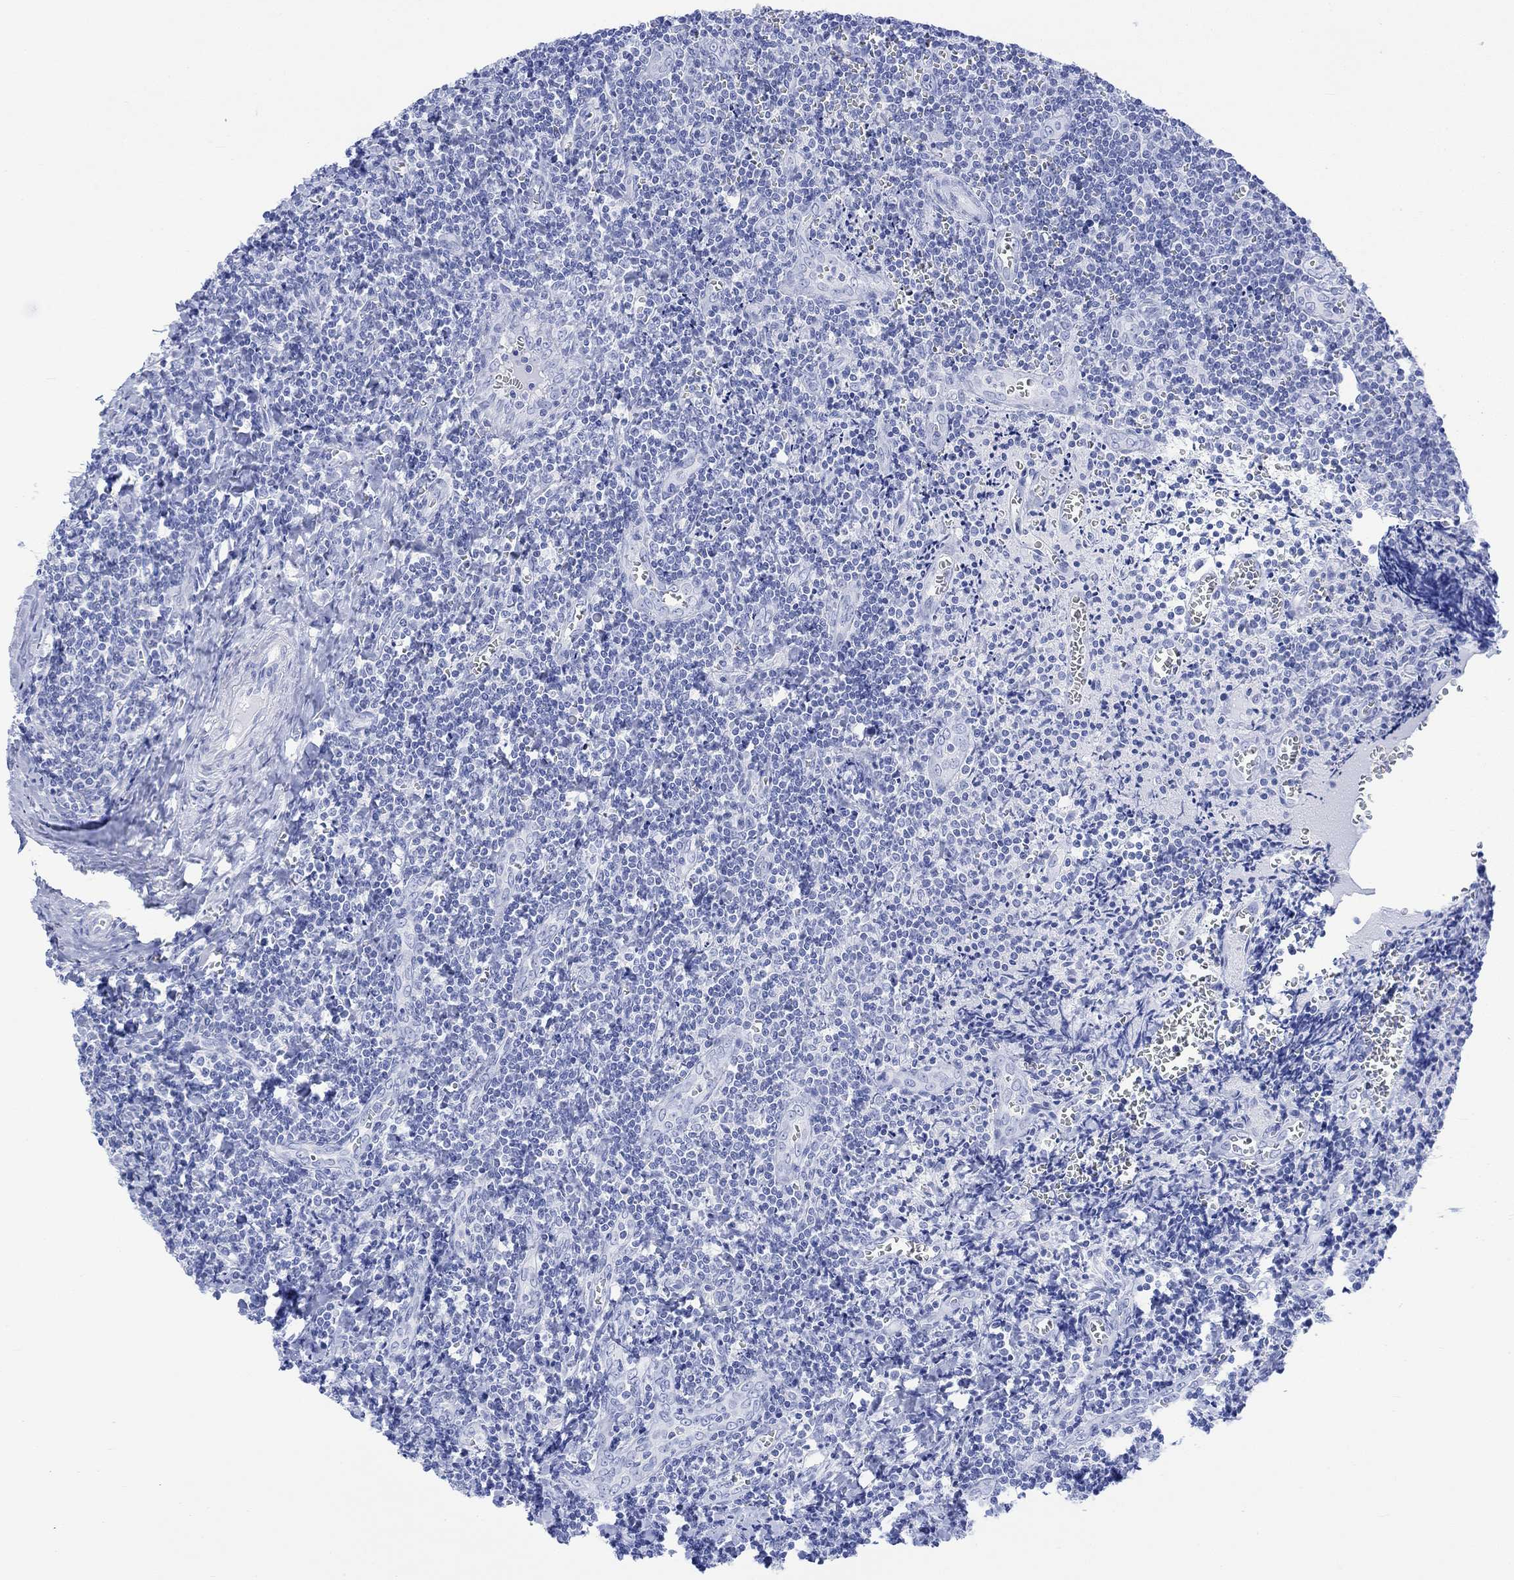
{"staining": {"intensity": "negative", "quantity": "none", "location": "none"}, "tissue": "tonsil", "cell_type": "Germinal center cells", "image_type": "normal", "snomed": [{"axis": "morphology", "description": "Normal tissue, NOS"}, {"axis": "morphology", "description": "Inflammation, NOS"}, {"axis": "topography", "description": "Tonsil"}], "caption": "Immunohistochemistry of normal human tonsil shows no expression in germinal center cells. (DAB immunohistochemistry (IHC) visualized using brightfield microscopy, high magnification).", "gene": "CELF4", "patient": {"sex": "female", "age": 31}}